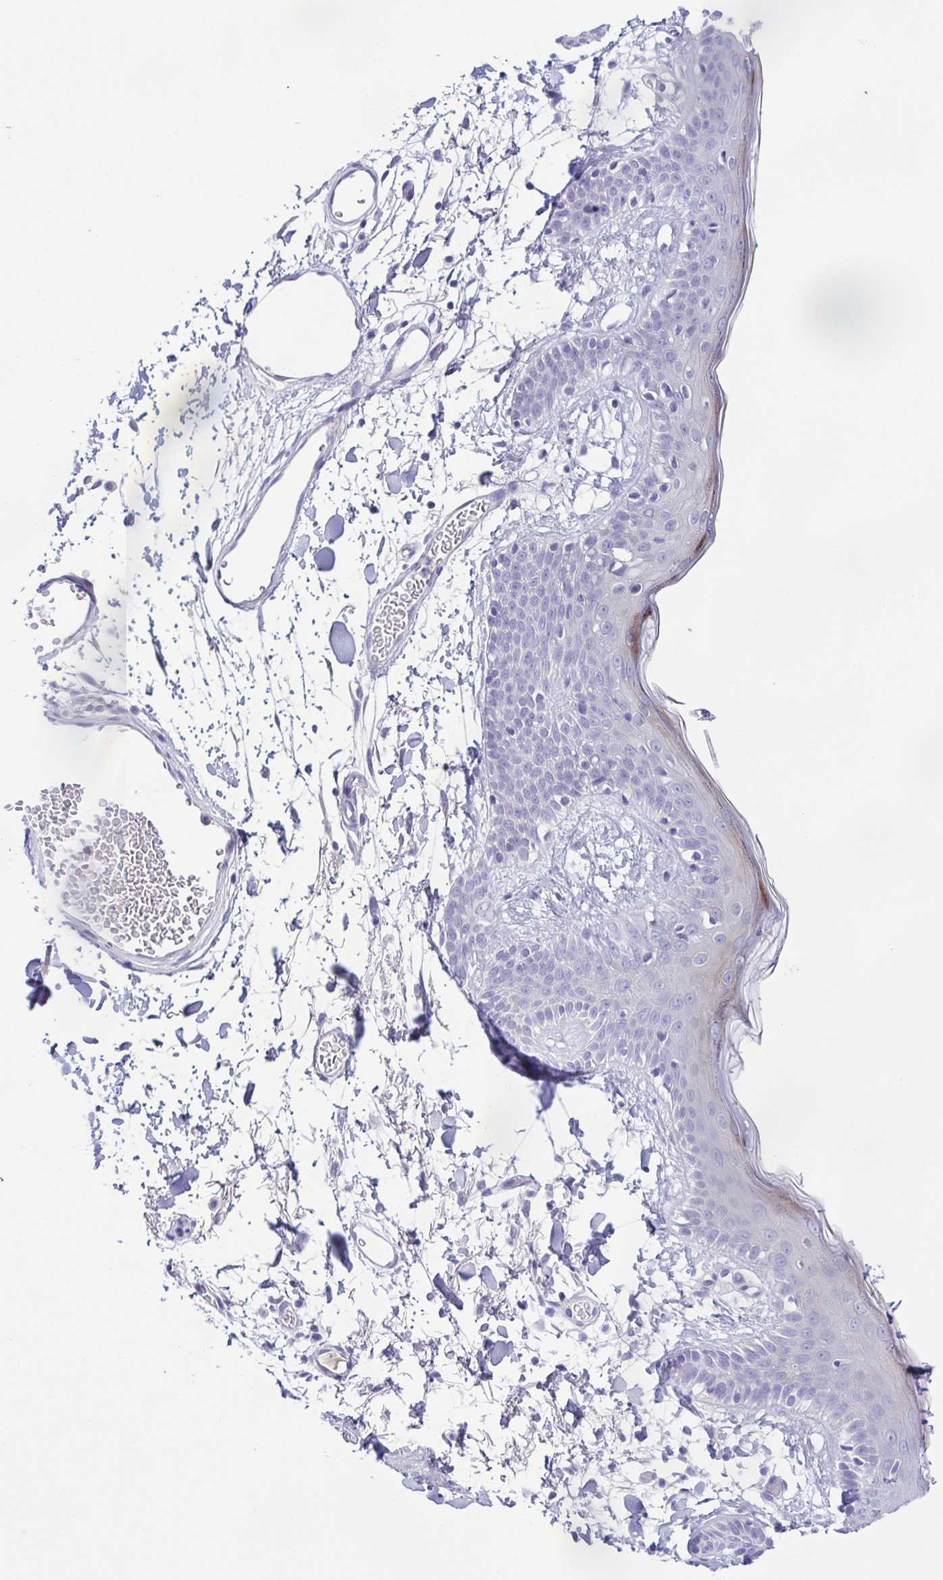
{"staining": {"intensity": "negative", "quantity": "none", "location": "none"}, "tissue": "skin", "cell_type": "Fibroblasts", "image_type": "normal", "snomed": [{"axis": "morphology", "description": "Normal tissue, NOS"}, {"axis": "topography", "description": "Skin"}], "caption": "Skin stained for a protein using IHC demonstrates no positivity fibroblasts.", "gene": "A1BG", "patient": {"sex": "male", "age": 79}}